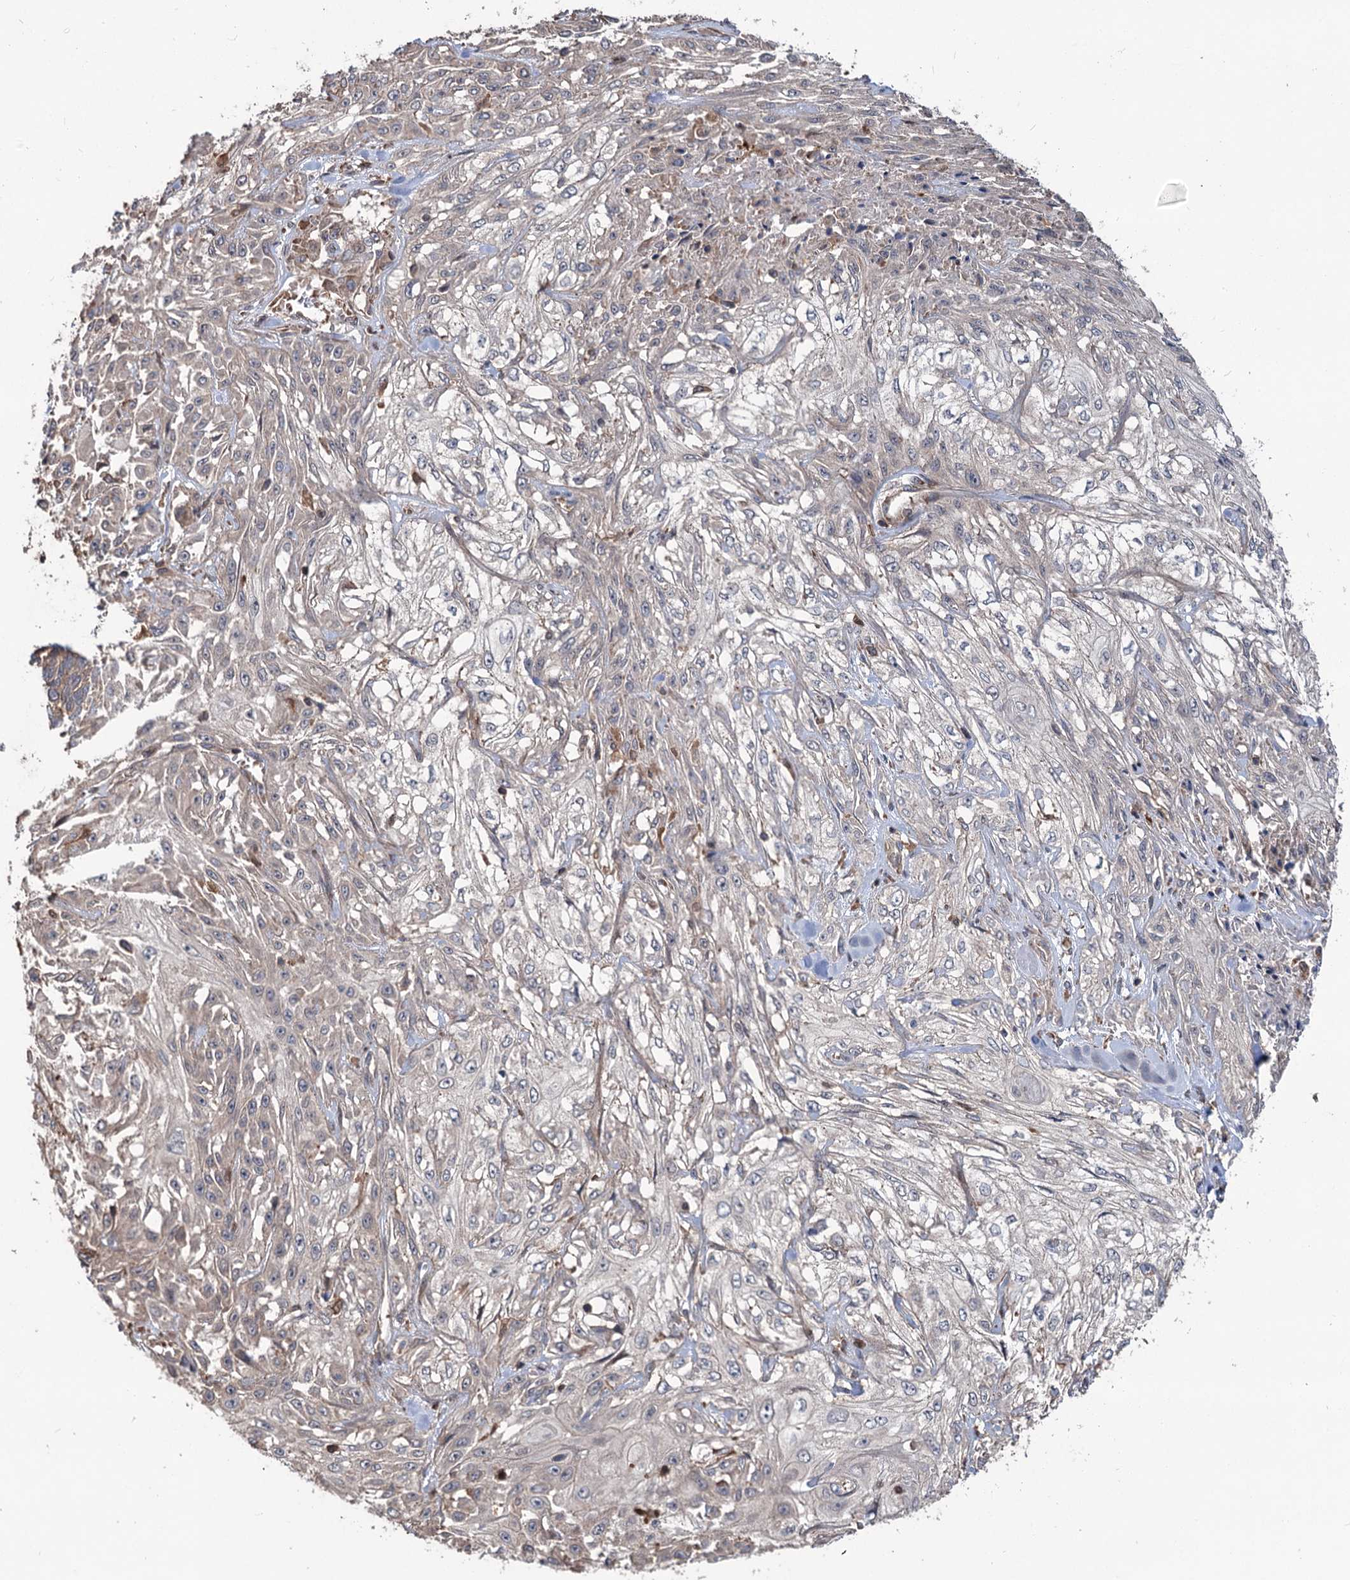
{"staining": {"intensity": "weak", "quantity": "<25%", "location": "cytoplasmic/membranous"}, "tissue": "skin cancer", "cell_type": "Tumor cells", "image_type": "cancer", "snomed": [{"axis": "morphology", "description": "Squamous cell carcinoma, NOS"}, {"axis": "morphology", "description": "Squamous cell carcinoma, metastatic, NOS"}, {"axis": "topography", "description": "Skin"}, {"axis": "topography", "description": "Lymph node"}], "caption": "A photomicrograph of human squamous cell carcinoma (skin) is negative for staining in tumor cells.", "gene": "GRIP1", "patient": {"sex": "male", "age": 75}}